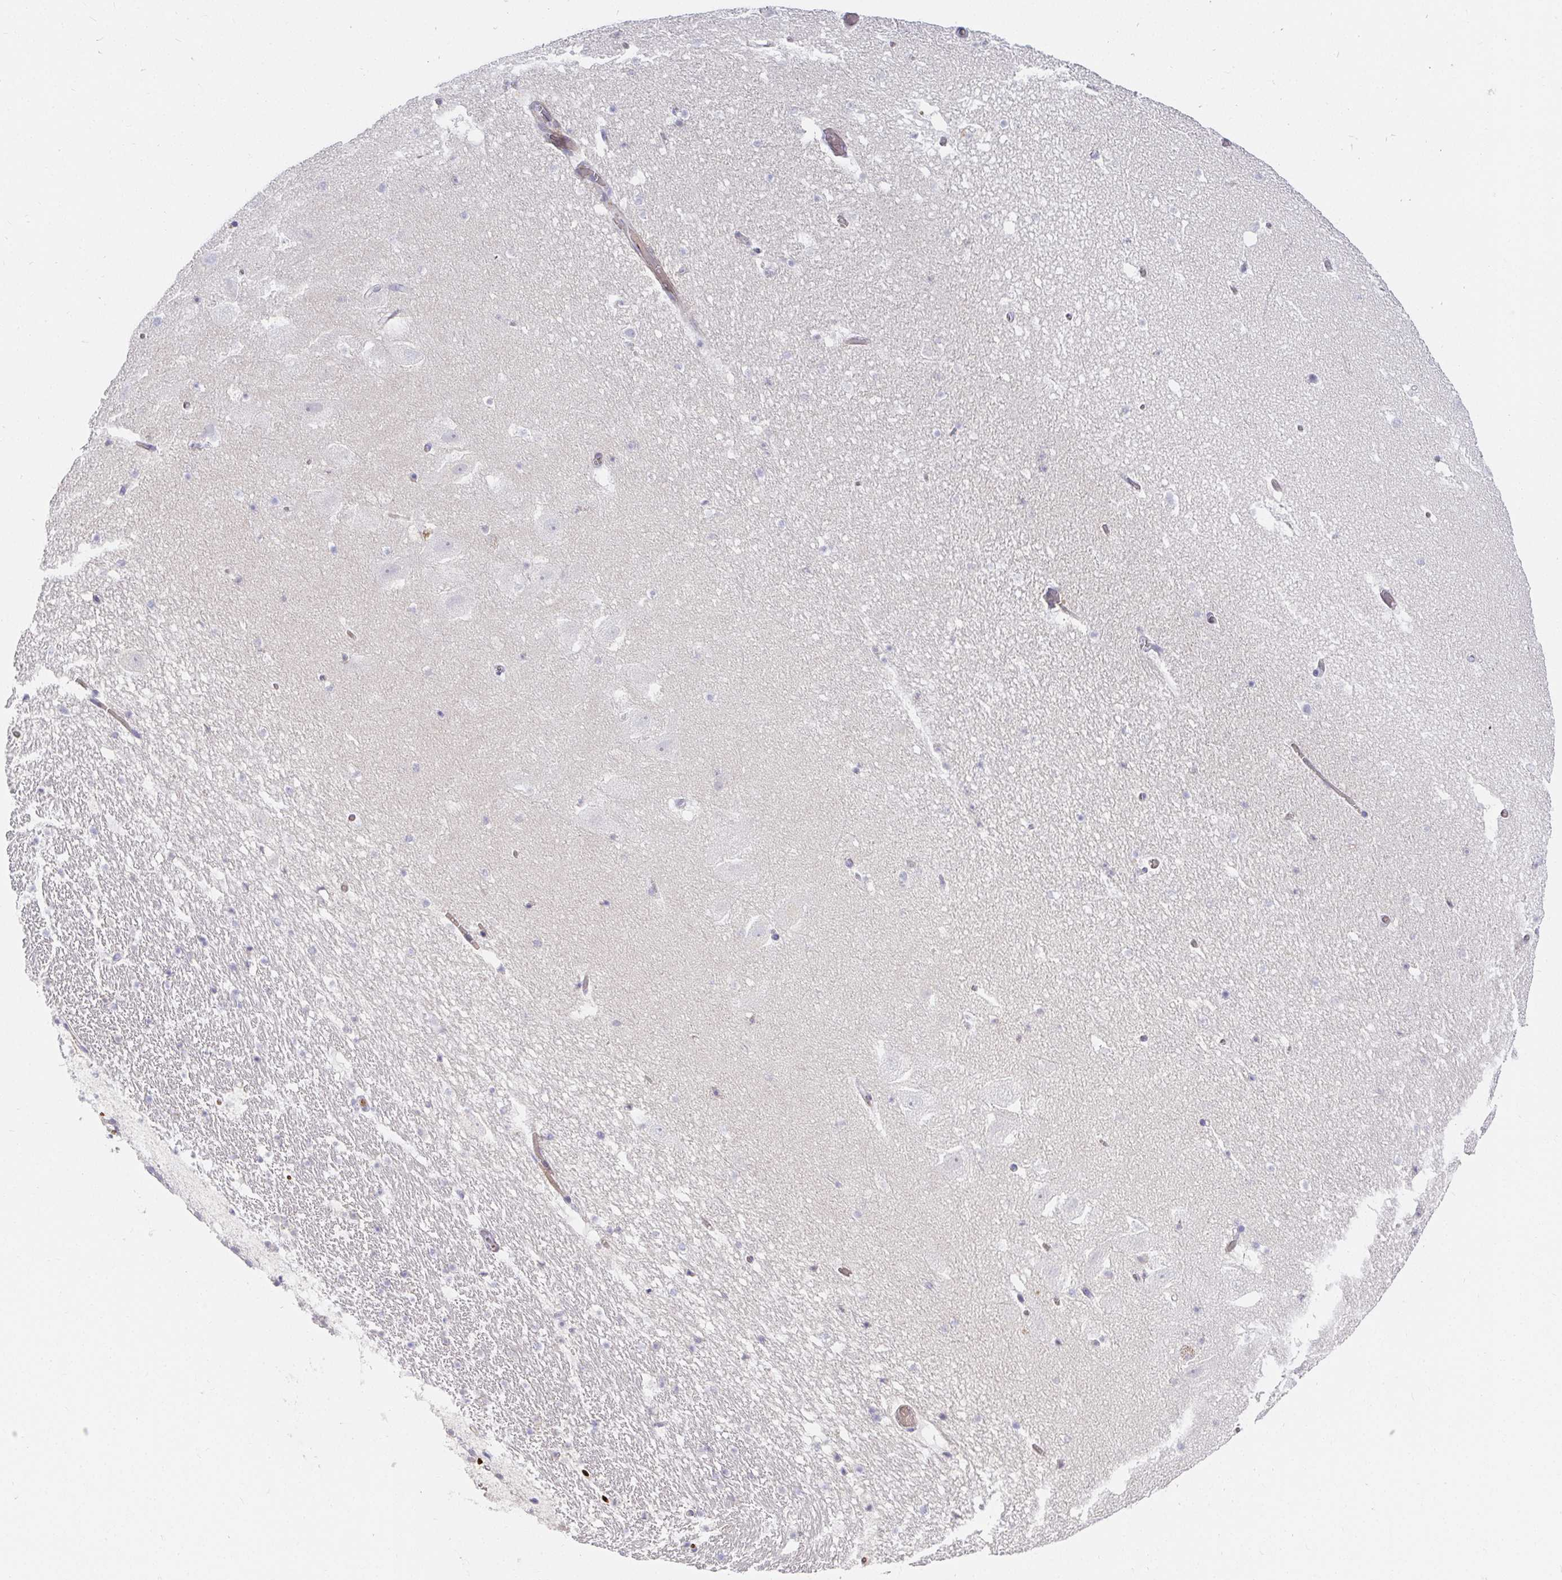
{"staining": {"intensity": "negative", "quantity": "none", "location": "none"}, "tissue": "hippocampus", "cell_type": "Glial cells", "image_type": "normal", "snomed": [{"axis": "morphology", "description": "Normal tissue, NOS"}, {"axis": "topography", "description": "Hippocampus"}], "caption": "Immunohistochemistry image of benign human hippocampus stained for a protein (brown), which demonstrates no positivity in glial cells.", "gene": "FGF21", "patient": {"sex": "female", "age": 42}}